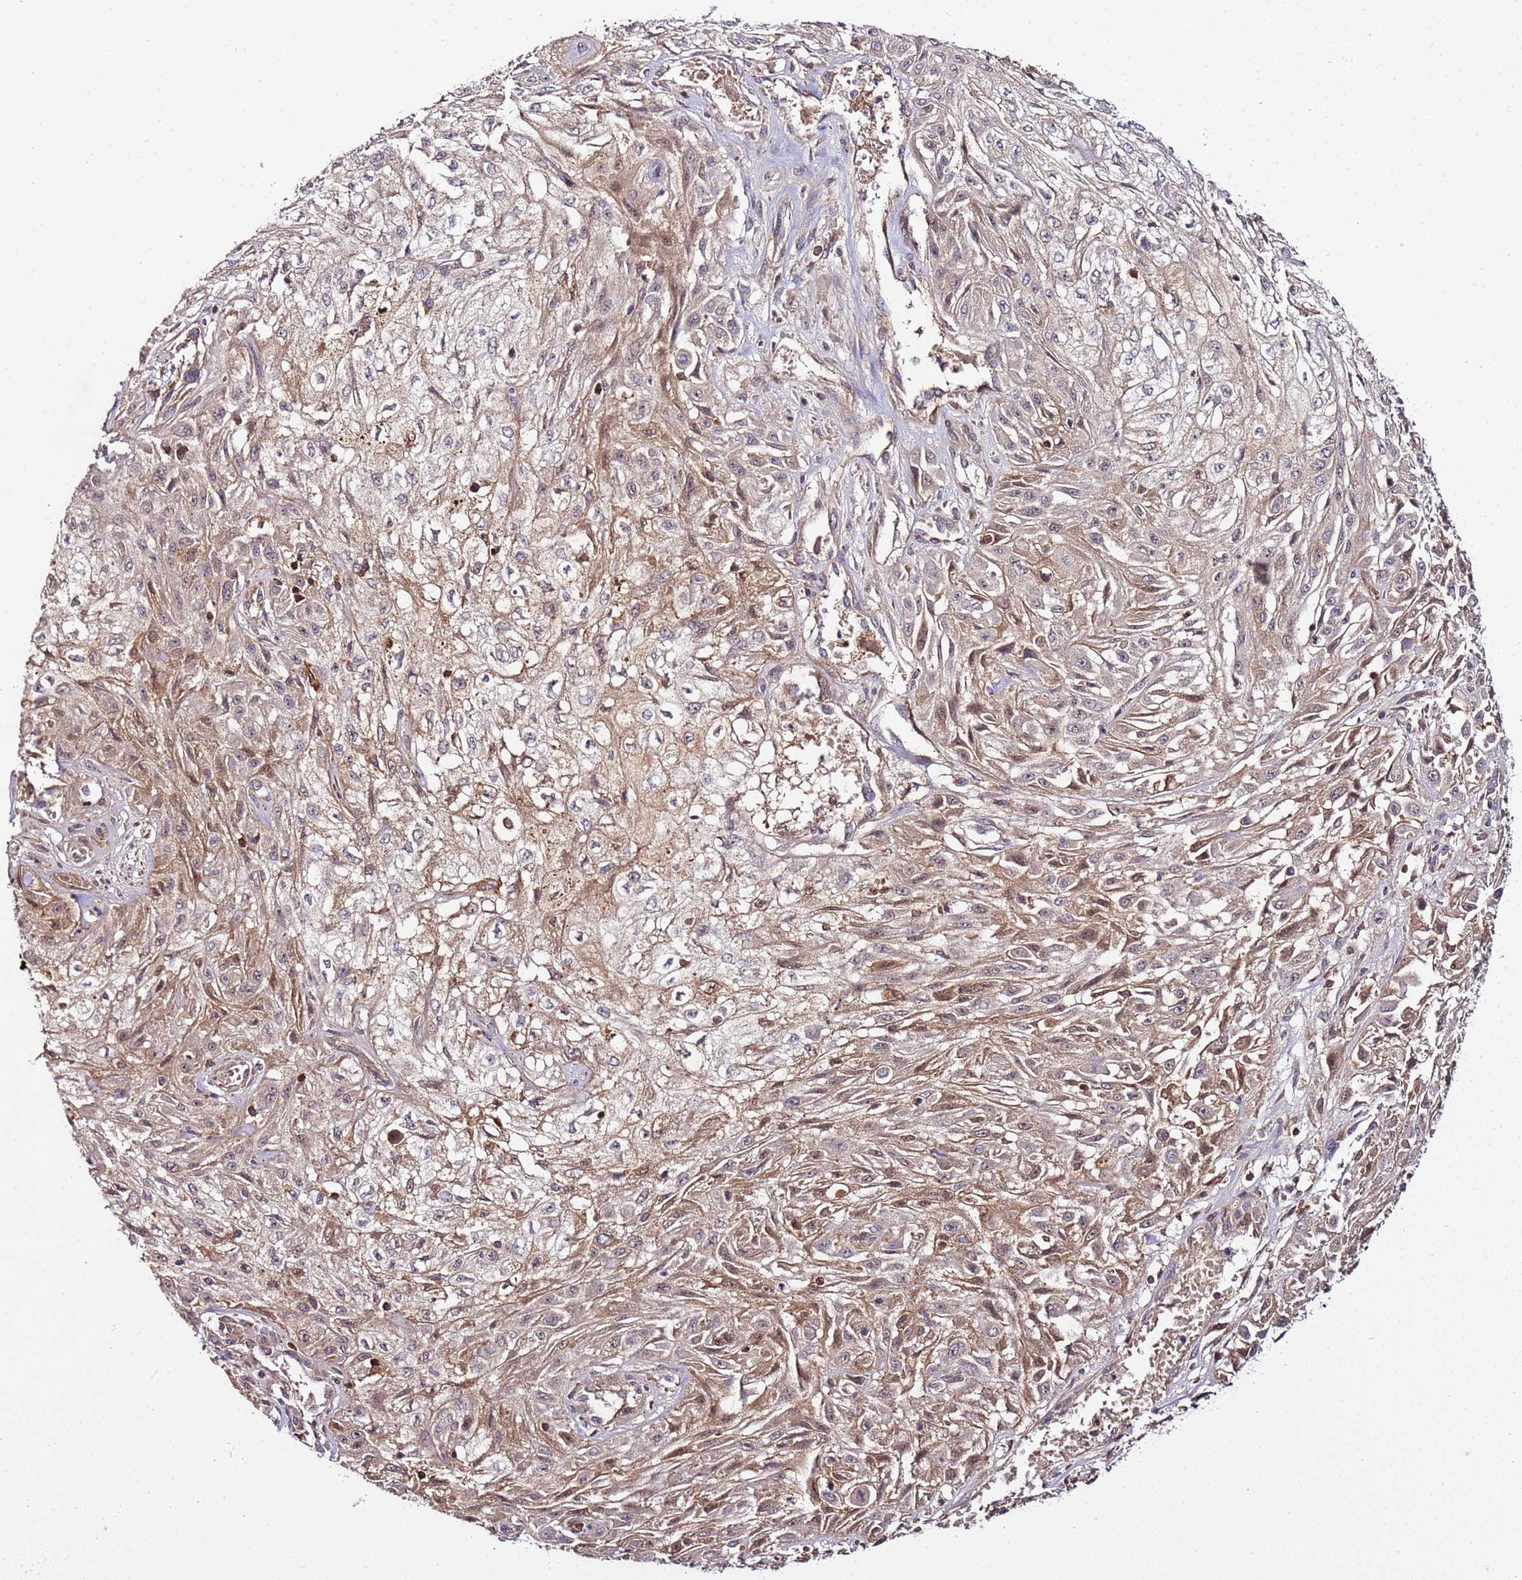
{"staining": {"intensity": "moderate", "quantity": "25%-75%", "location": "cytoplasmic/membranous,nuclear"}, "tissue": "skin cancer", "cell_type": "Tumor cells", "image_type": "cancer", "snomed": [{"axis": "morphology", "description": "Squamous cell carcinoma, NOS"}, {"axis": "morphology", "description": "Squamous cell carcinoma, metastatic, NOS"}, {"axis": "topography", "description": "Skin"}, {"axis": "topography", "description": "Lymph node"}], "caption": "IHC photomicrograph of neoplastic tissue: human skin cancer (squamous cell carcinoma) stained using immunohistochemistry (IHC) displays medium levels of moderate protein expression localized specifically in the cytoplasmic/membranous and nuclear of tumor cells, appearing as a cytoplasmic/membranous and nuclear brown color.", "gene": "ZNF624", "patient": {"sex": "male", "age": 75}}